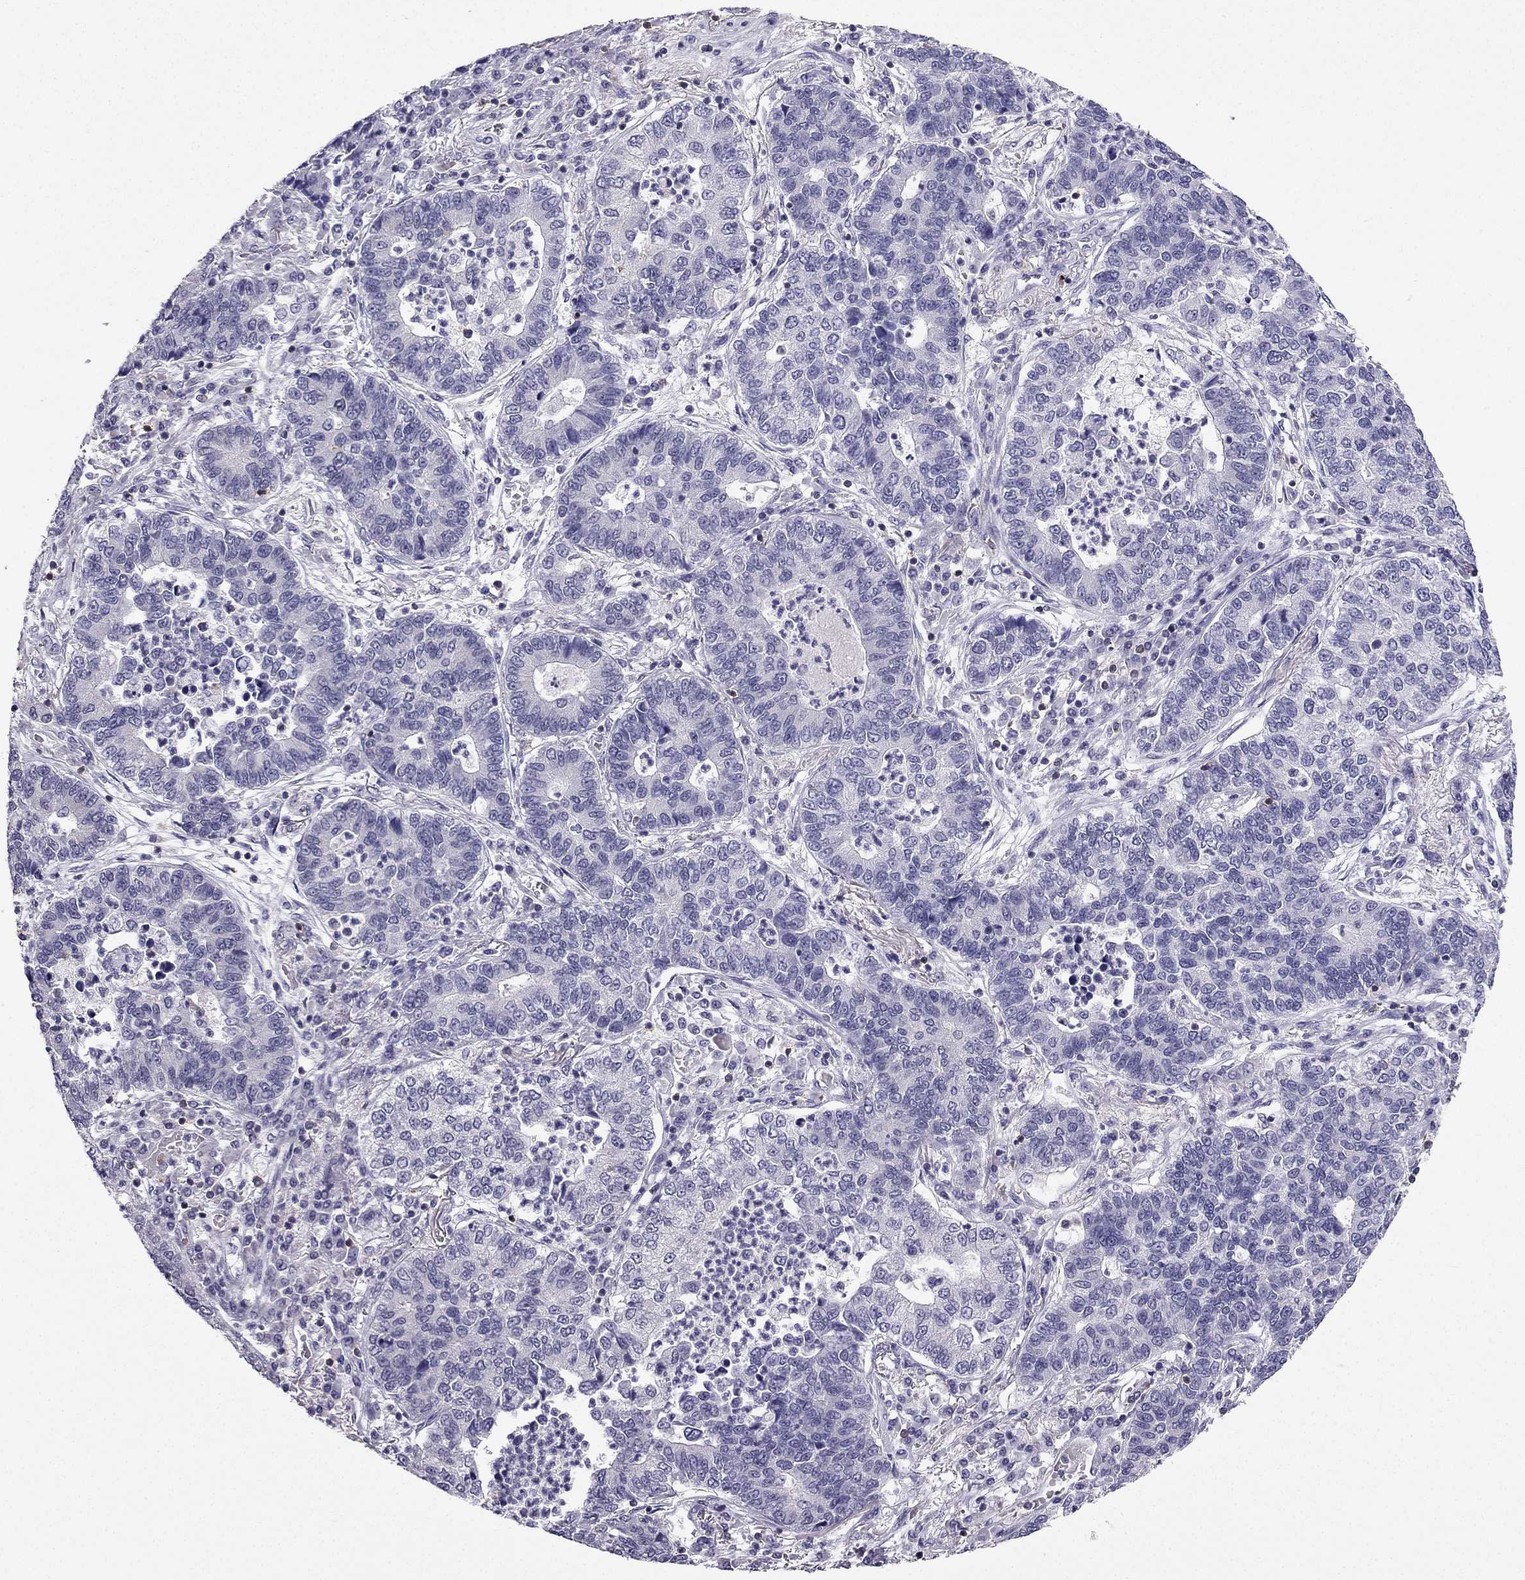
{"staining": {"intensity": "negative", "quantity": "none", "location": "none"}, "tissue": "lung cancer", "cell_type": "Tumor cells", "image_type": "cancer", "snomed": [{"axis": "morphology", "description": "Adenocarcinoma, NOS"}, {"axis": "topography", "description": "Lung"}], "caption": "Immunohistochemical staining of human lung adenocarcinoma shows no significant positivity in tumor cells. Nuclei are stained in blue.", "gene": "CCK", "patient": {"sex": "female", "age": 57}}